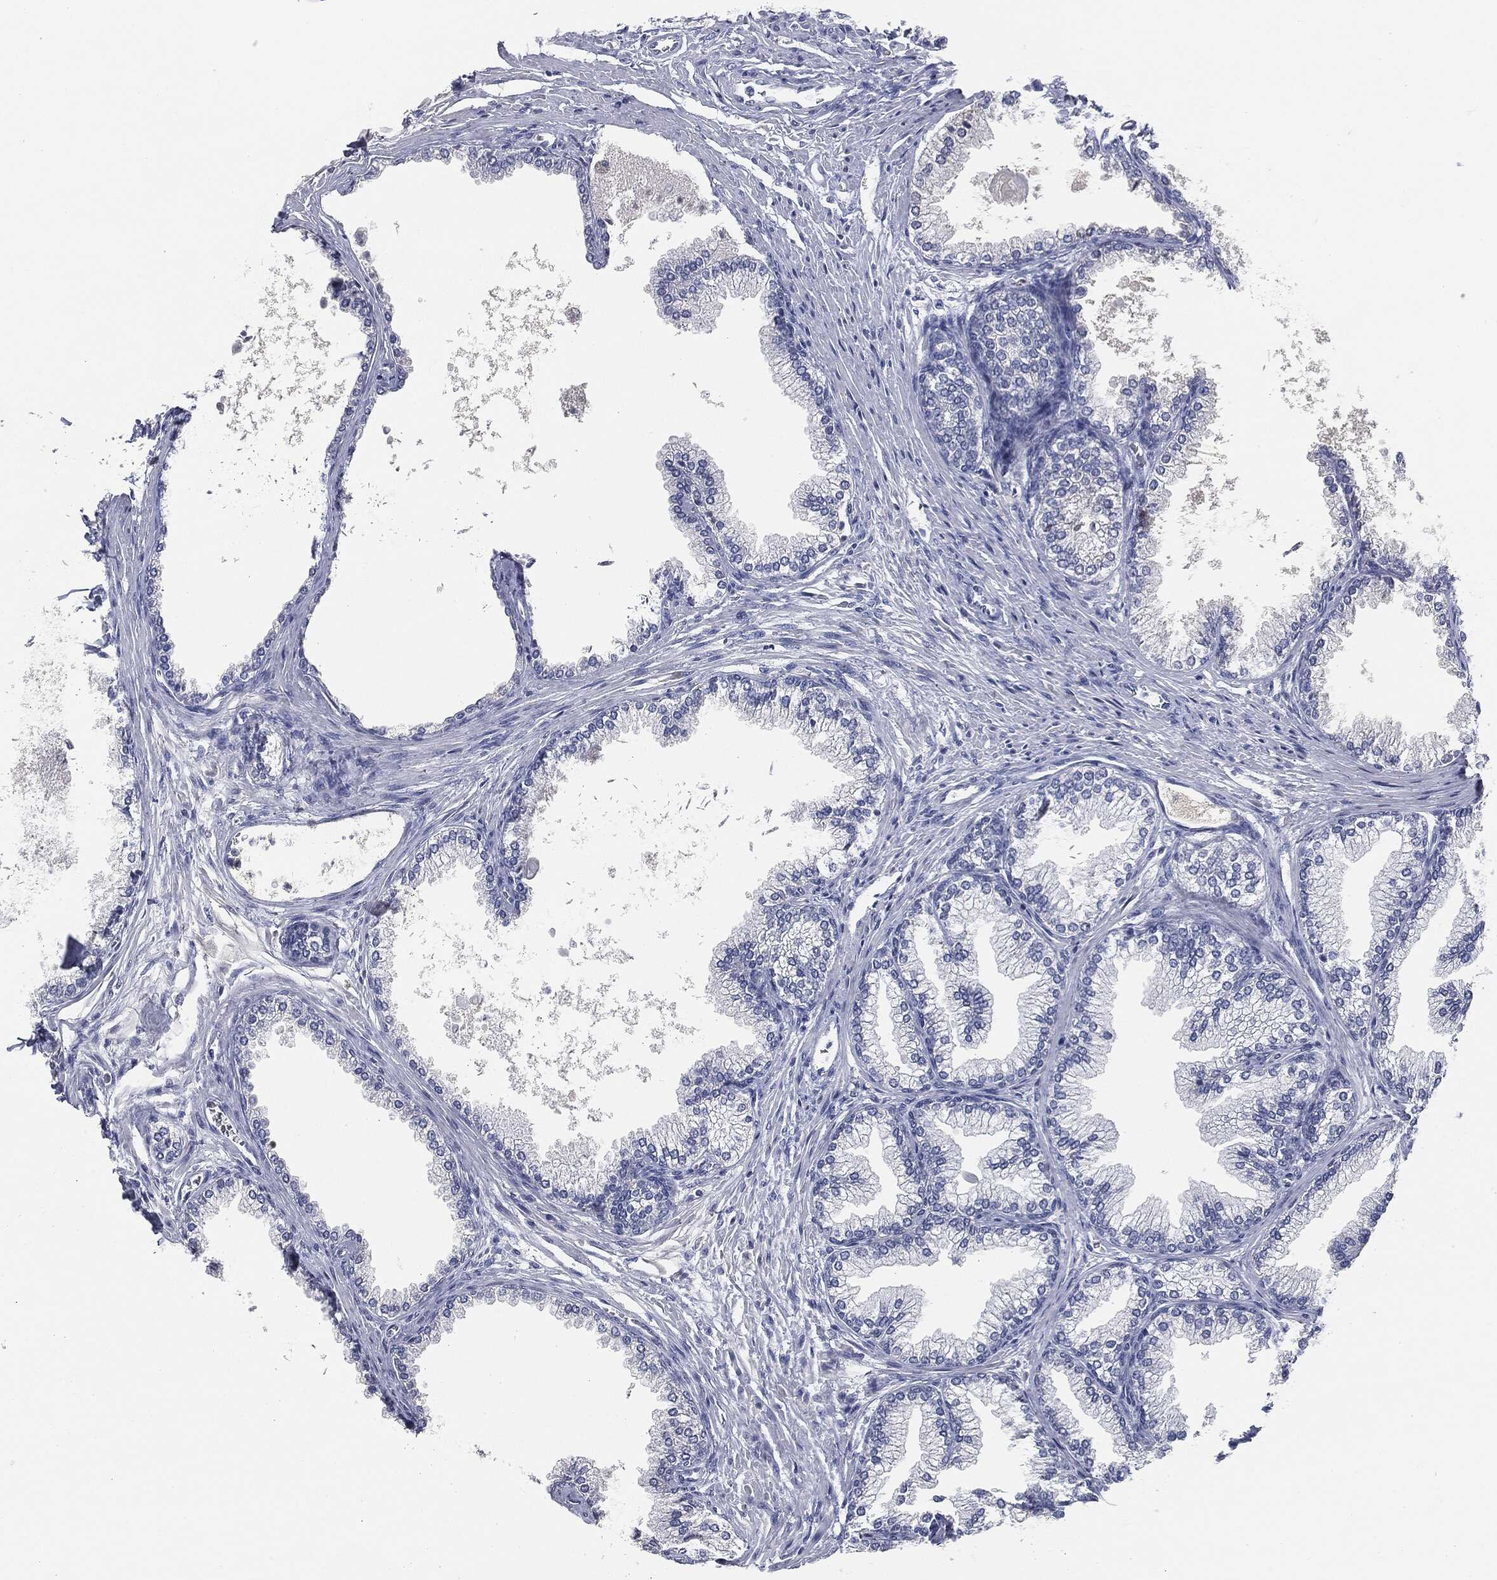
{"staining": {"intensity": "negative", "quantity": "none", "location": "none"}, "tissue": "prostate", "cell_type": "Glandular cells", "image_type": "normal", "snomed": [{"axis": "morphology", "description": "Normal tissue, NOS"}, {"axis": "topography", "description": "Prostate"}], "caption": "Human prostate stained for a protein using IHC exhibits no staining in glandular cells.", "gene": "SIGLEC7", "patient": {"sex": "male", "age": 72}}